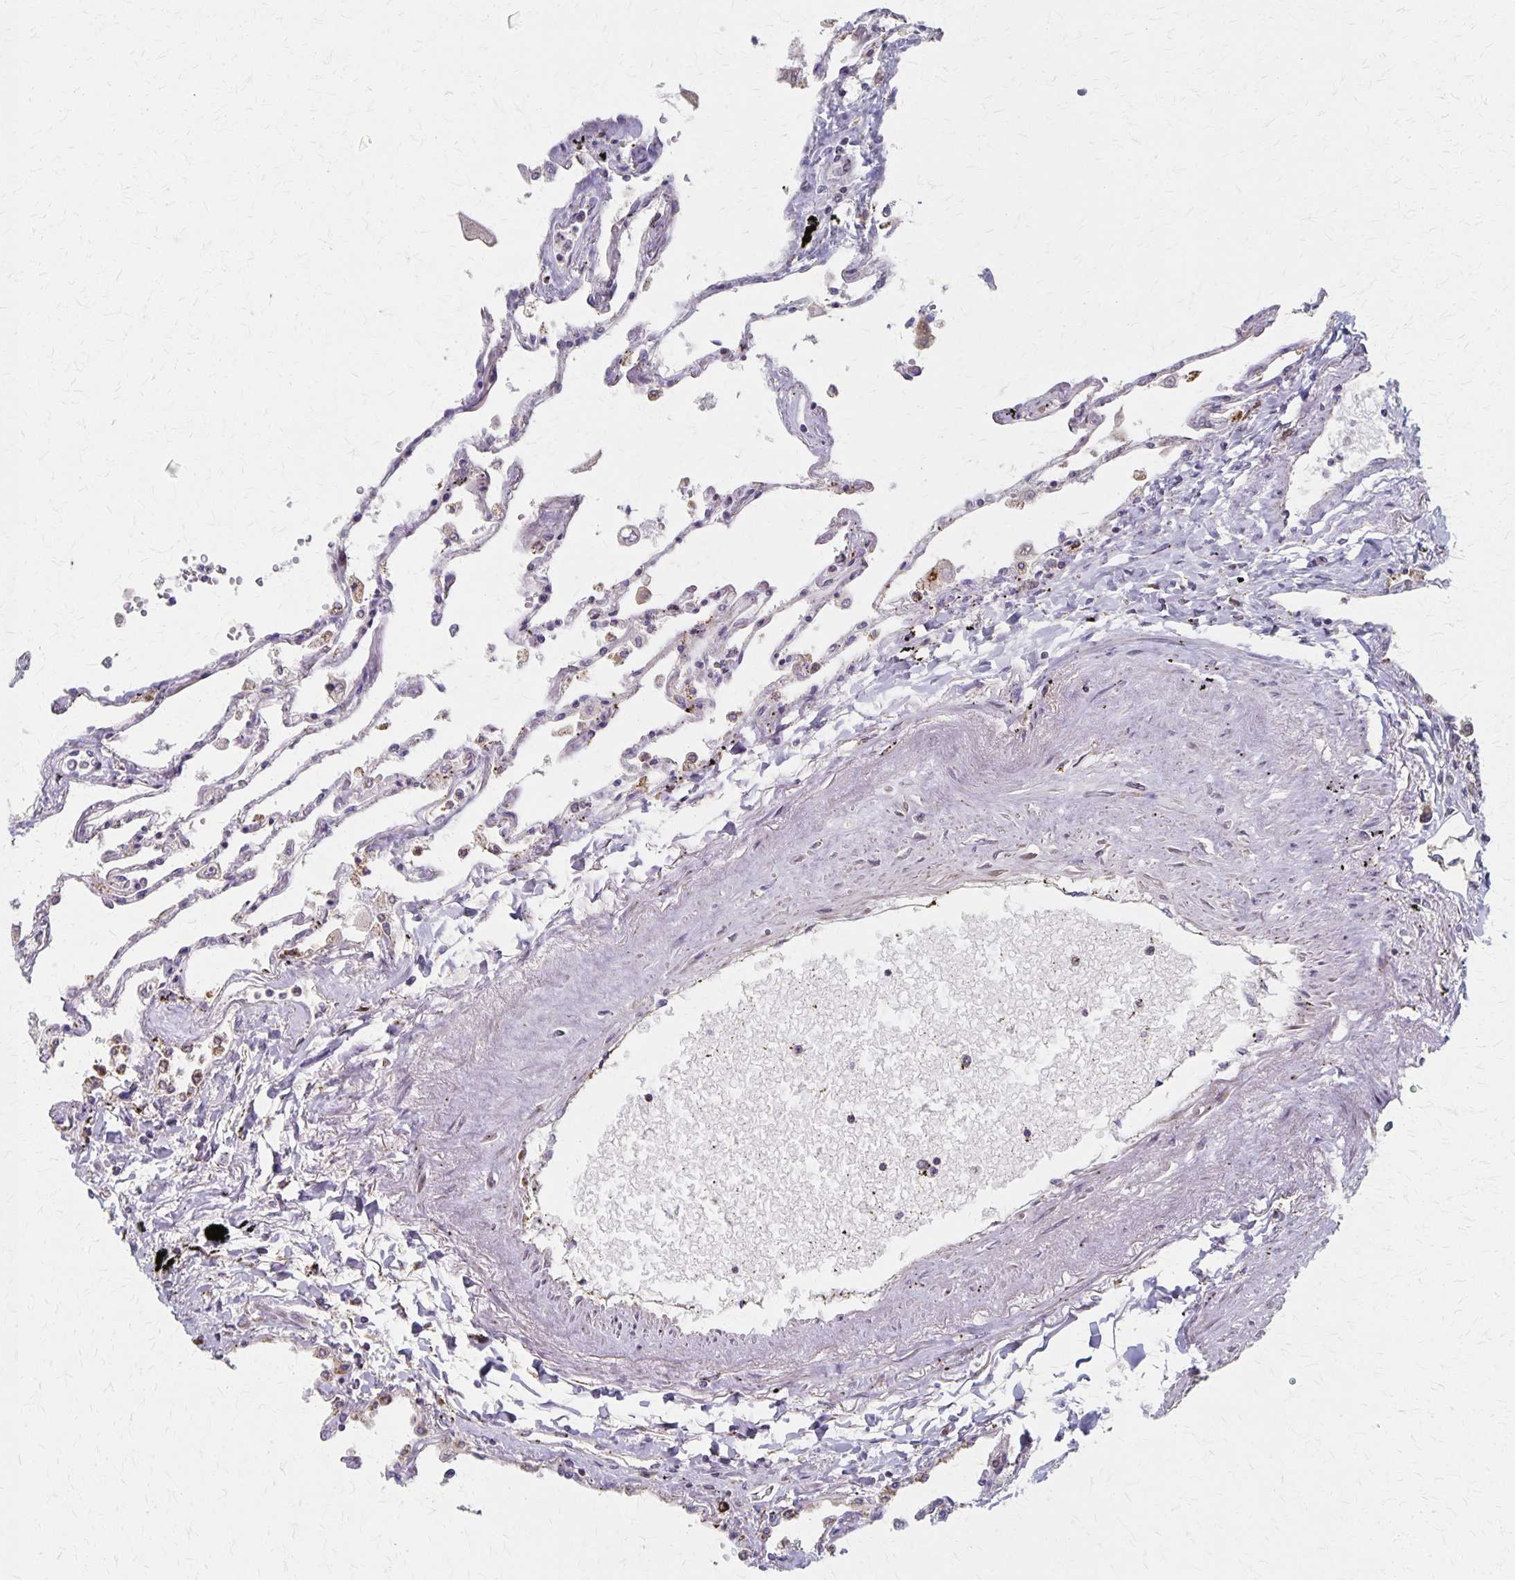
{"staining": {"intensity": "moderate", "quantity": "<25%", "location": "cytoplasmic/membranous"}, "tissue": "lung", "cell_type": "Alveolar cells", "image_type": "normal", "snomed": [{"axis": "morphology", "description": "Normal tissue, NOS"}, {"axis": "topography", "description": "Lung"}], "caption": "Immunohistochemistry image of normal human lung stained for a protein (brown), which demonstrates low levels of moderate cytoplasmic/membranous positivity in approximately <25% of alveolar cells.", "gene": "DYRK4", "patient": {"sex": "female", "age": 67}}